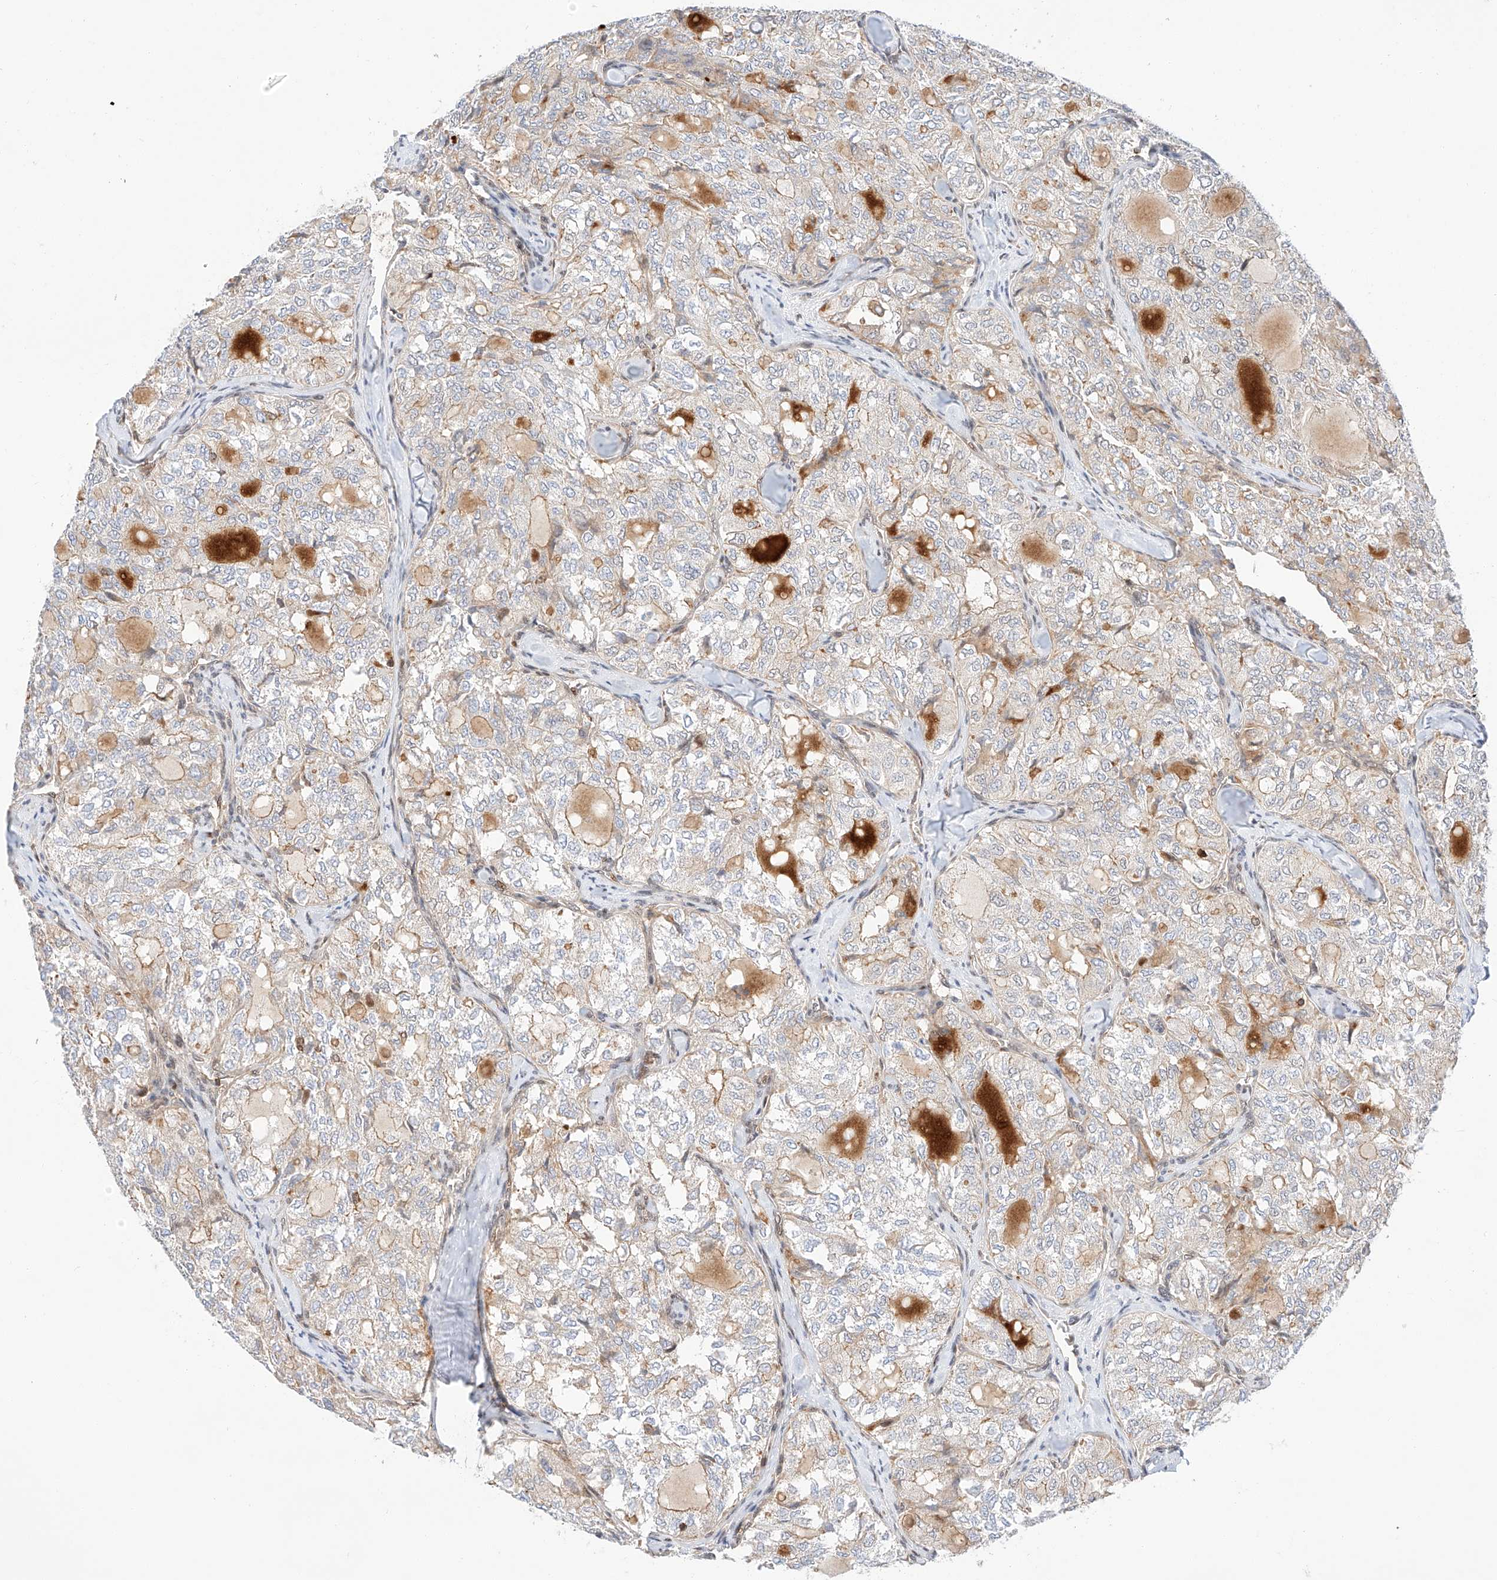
{"staining": {"intensity": "weak", "quantity": "<25%", "location": "cytoplasmic/membranous"}, "tissue": "thyroid cancer", "cell_type": "Tumor cells", "image_type": "cancer", "snomed": [{"axis": "morphology", "description": "Follicular adenoma carcinoma, NOS"}, {"axis": "topography", "description": "Thyroid gland"}], "caption": "Thyroid cancer was stained to show a protein in brown. There is no significant staining in tumor cells.", "gene": "HDAC9", "patient": {"sex": "male", "age": 75}}